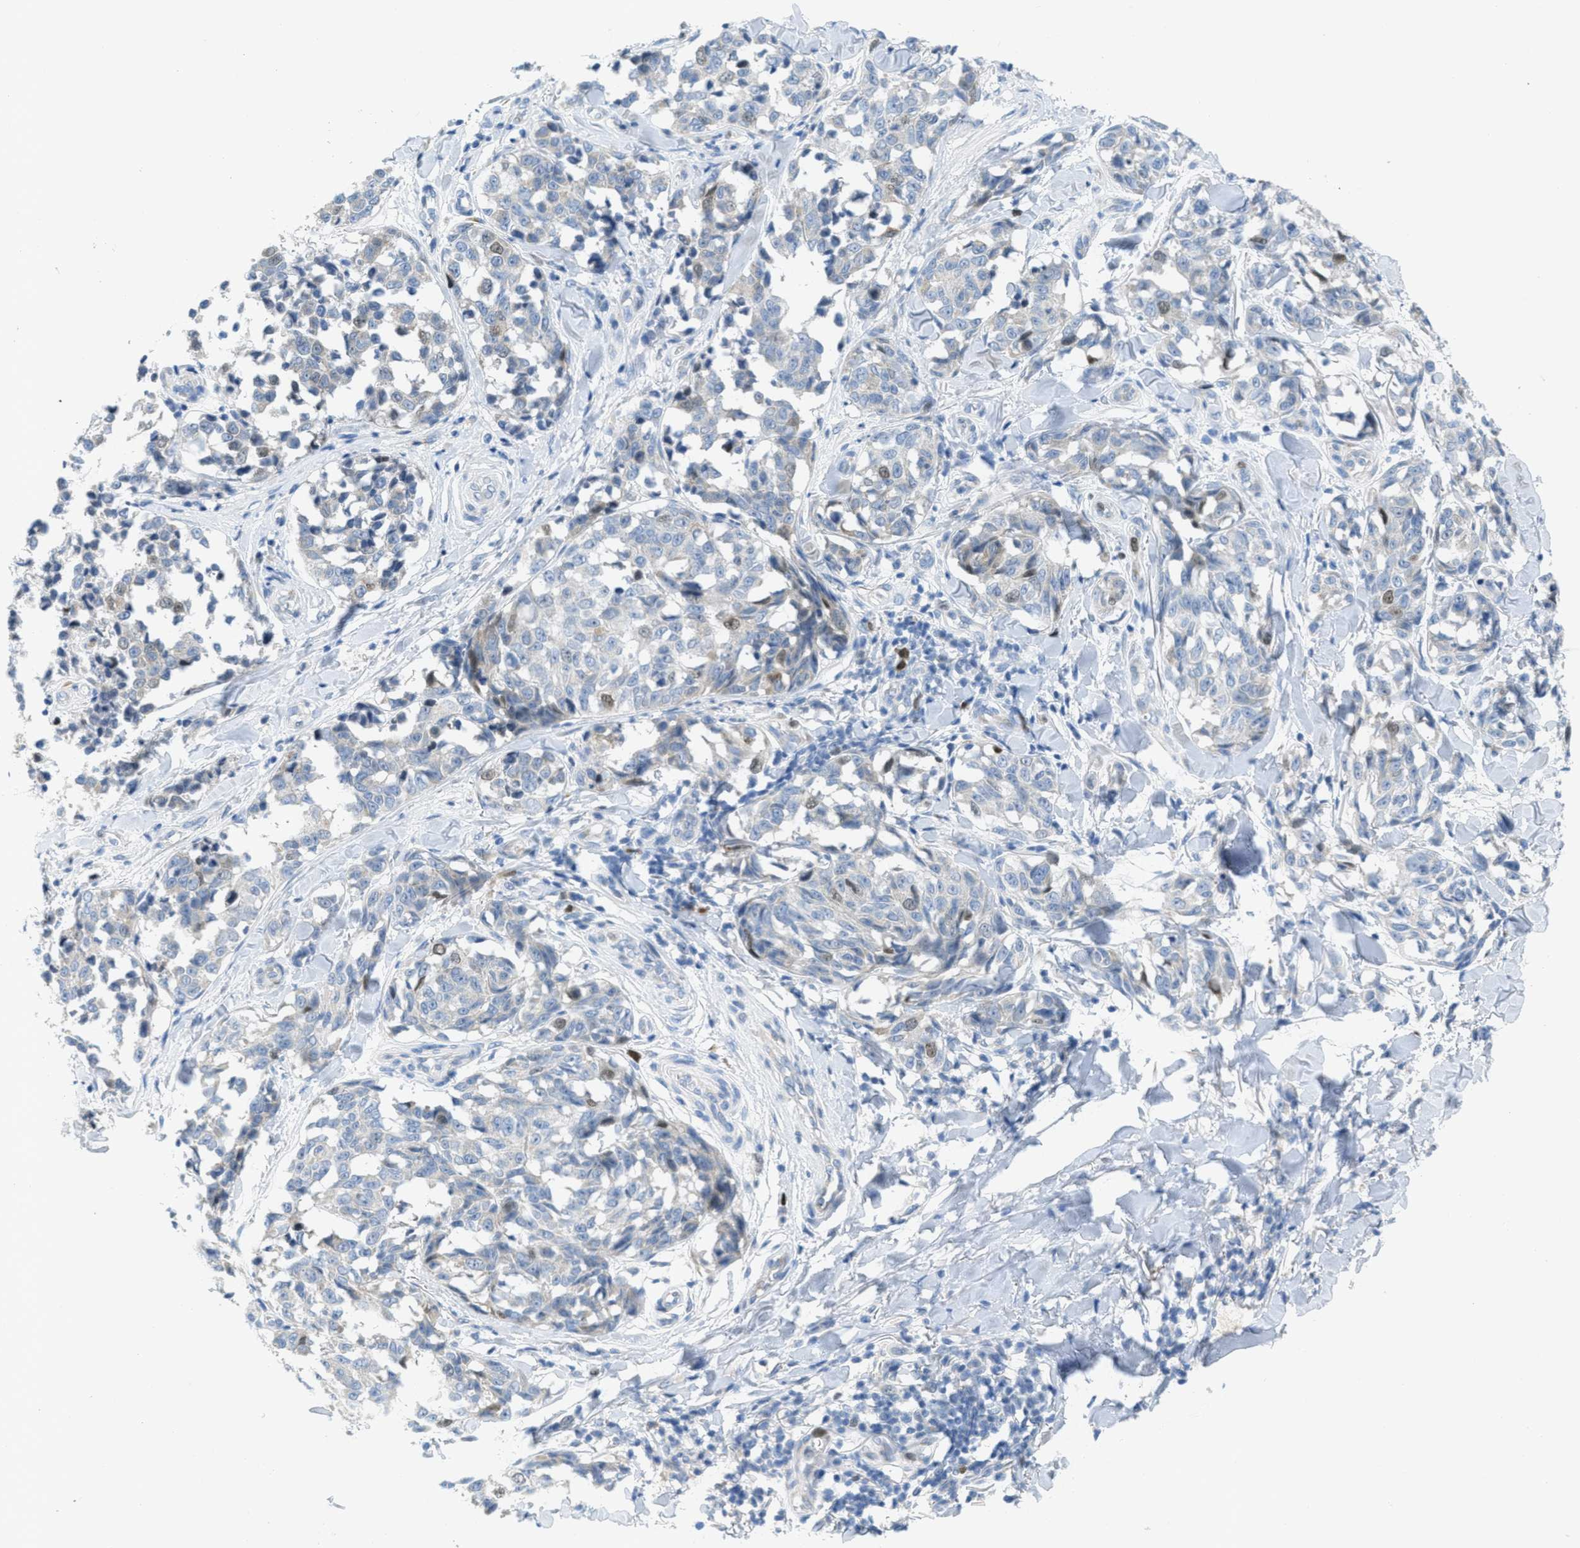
{"staining": {"intensity": "weak", "quantity": "<25%", "location": "cytoplasmic/membranous,nuclear"}, "tissue": "melanoma", "cell_type": "Tumor cells", "image_type": "cancer", "snomed": [{"axis": "morphology", "description": "Malignant melanoma, NOS"}, {"axis": "topography", "description": "Skin"}], "caption": "Tumor cells show no significant staining in melanoma.", "gene": "ORC6", "patient": {"sex": "female", "age": 64}}